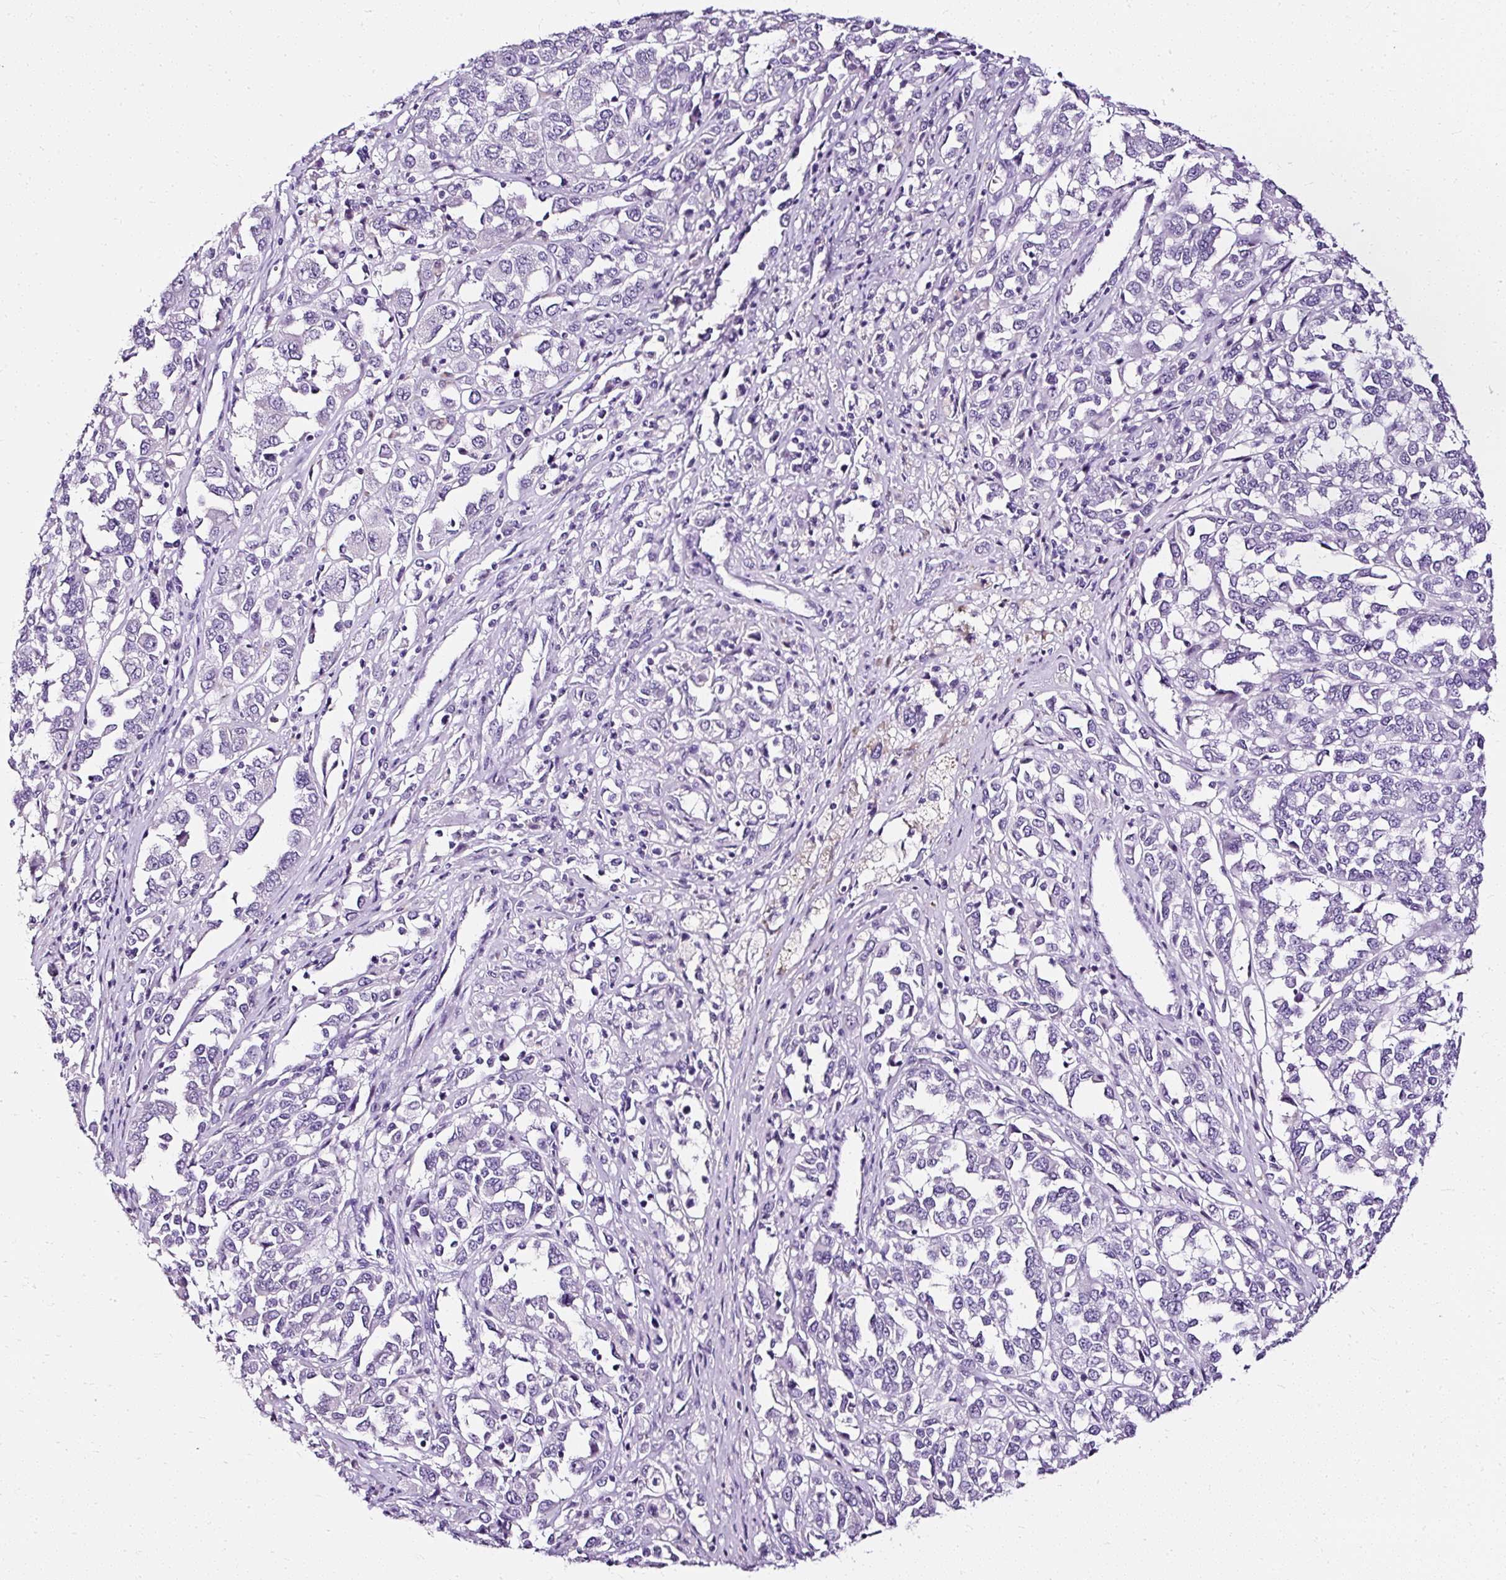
{"staining": {"intensity": "negative", "quantity": "none", "location": "none"}, "tissue": "melanoma", "cell_type": "Tumor cells", "image_type": "cancer", "snomed": [{"axis": "morphology", "description": "Malignant melanoma, Metastatic site"}, {"axis": "topography", "description": "Lymph node"}], "caption": "Tumor cells show no significant protein staining in melanoma.", "gene": "ATP2A1", "patient": {"sex": "male", "age": 44}}